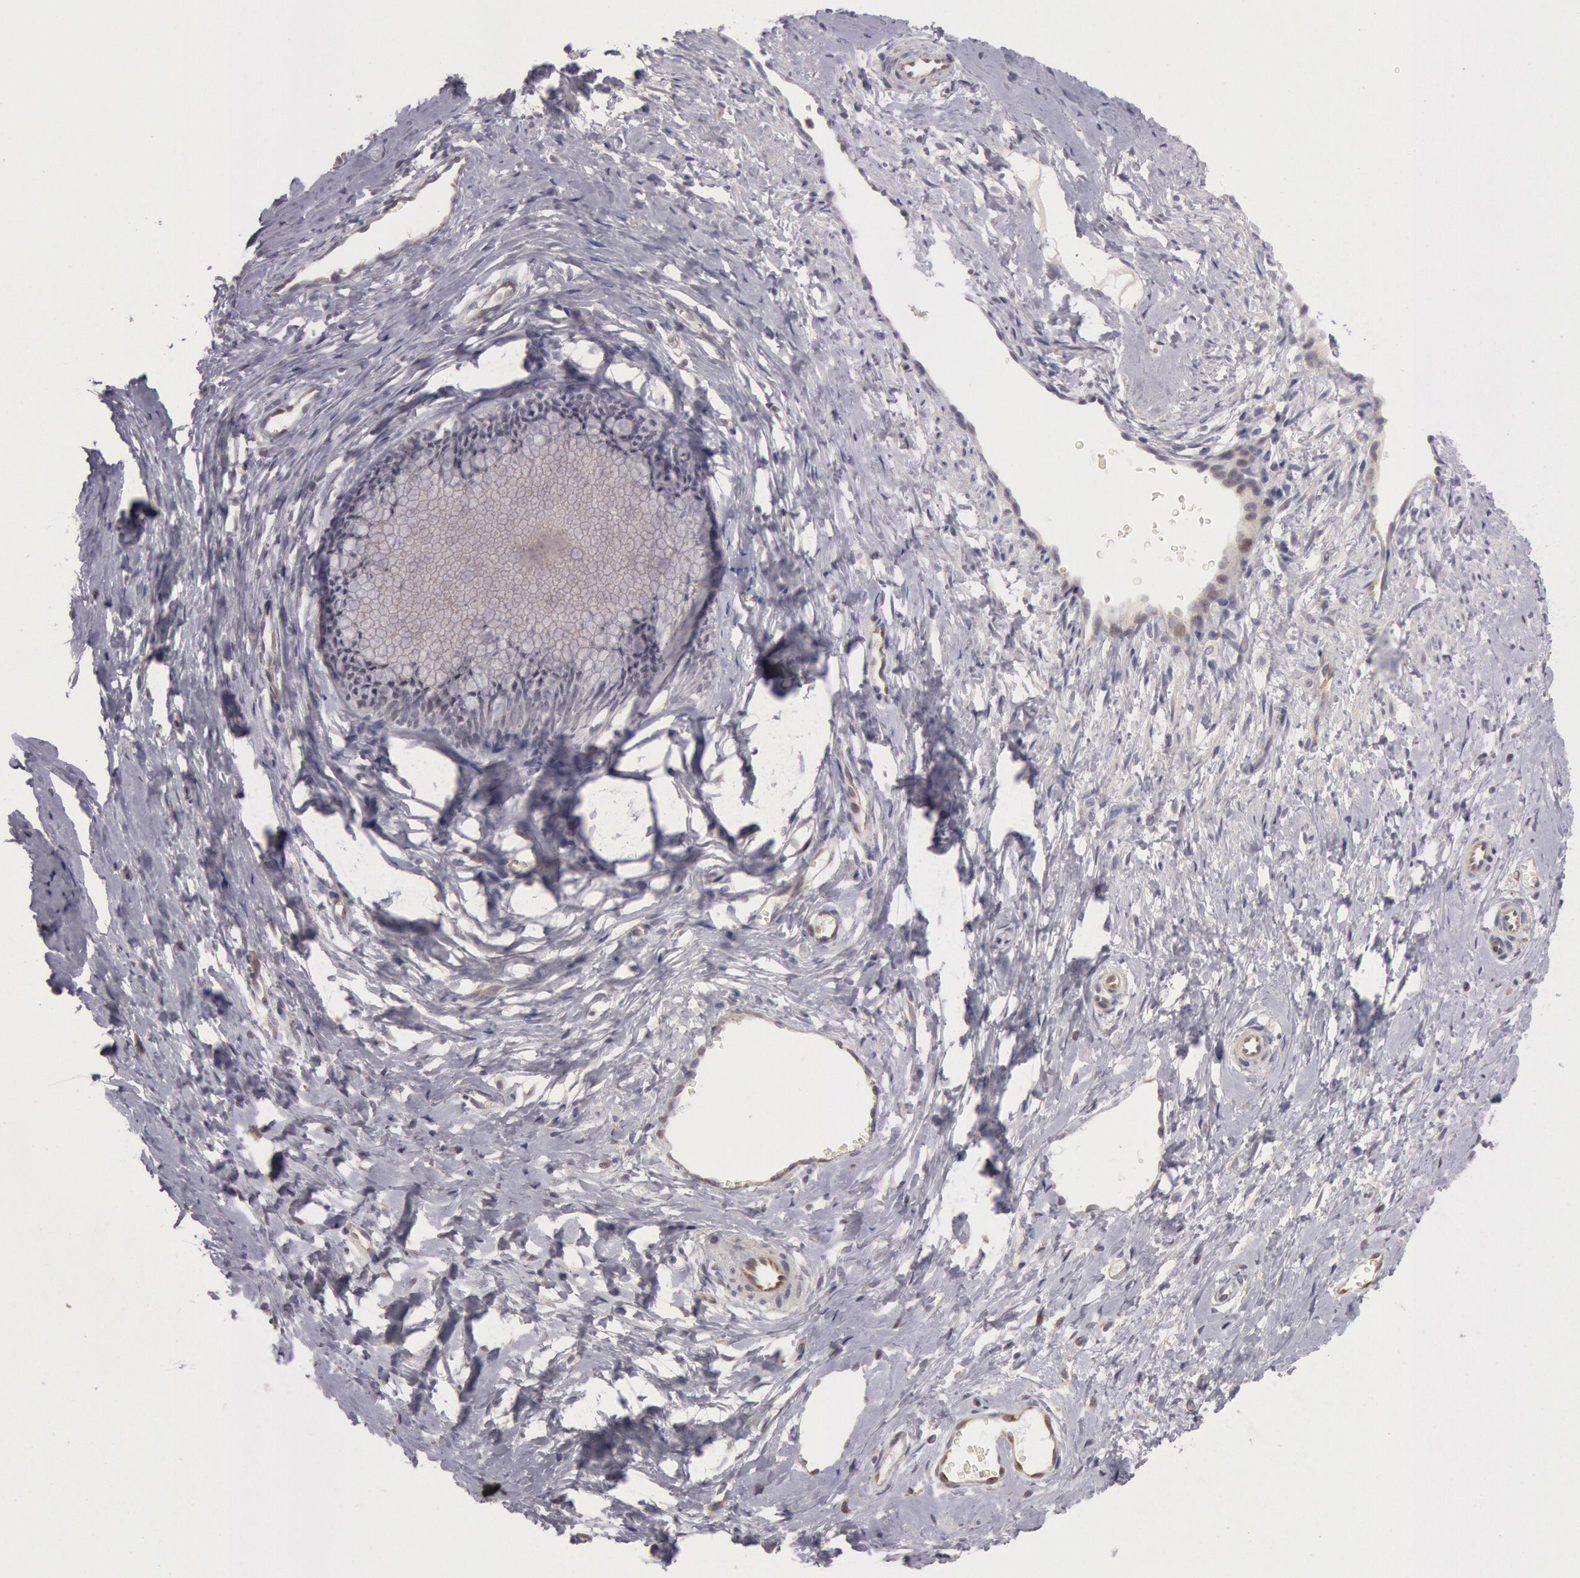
{"staining": {"intensity": "negative", "quantity": "none", "location": "none"}, "tissue": "cervix", "cell_type": "Glandular cells", "image_type": "normal", "snomed": [{"axis": "morphology", "description": "Normal tissue, NOS"}, {"axis": "topography", "description": "Cervix"}], "caption": "IHC of normal cervix demonstrates no positivity in glandular cells.", "gene": "AMOTL1", "patient": {"sex": "female", "age": 40}}